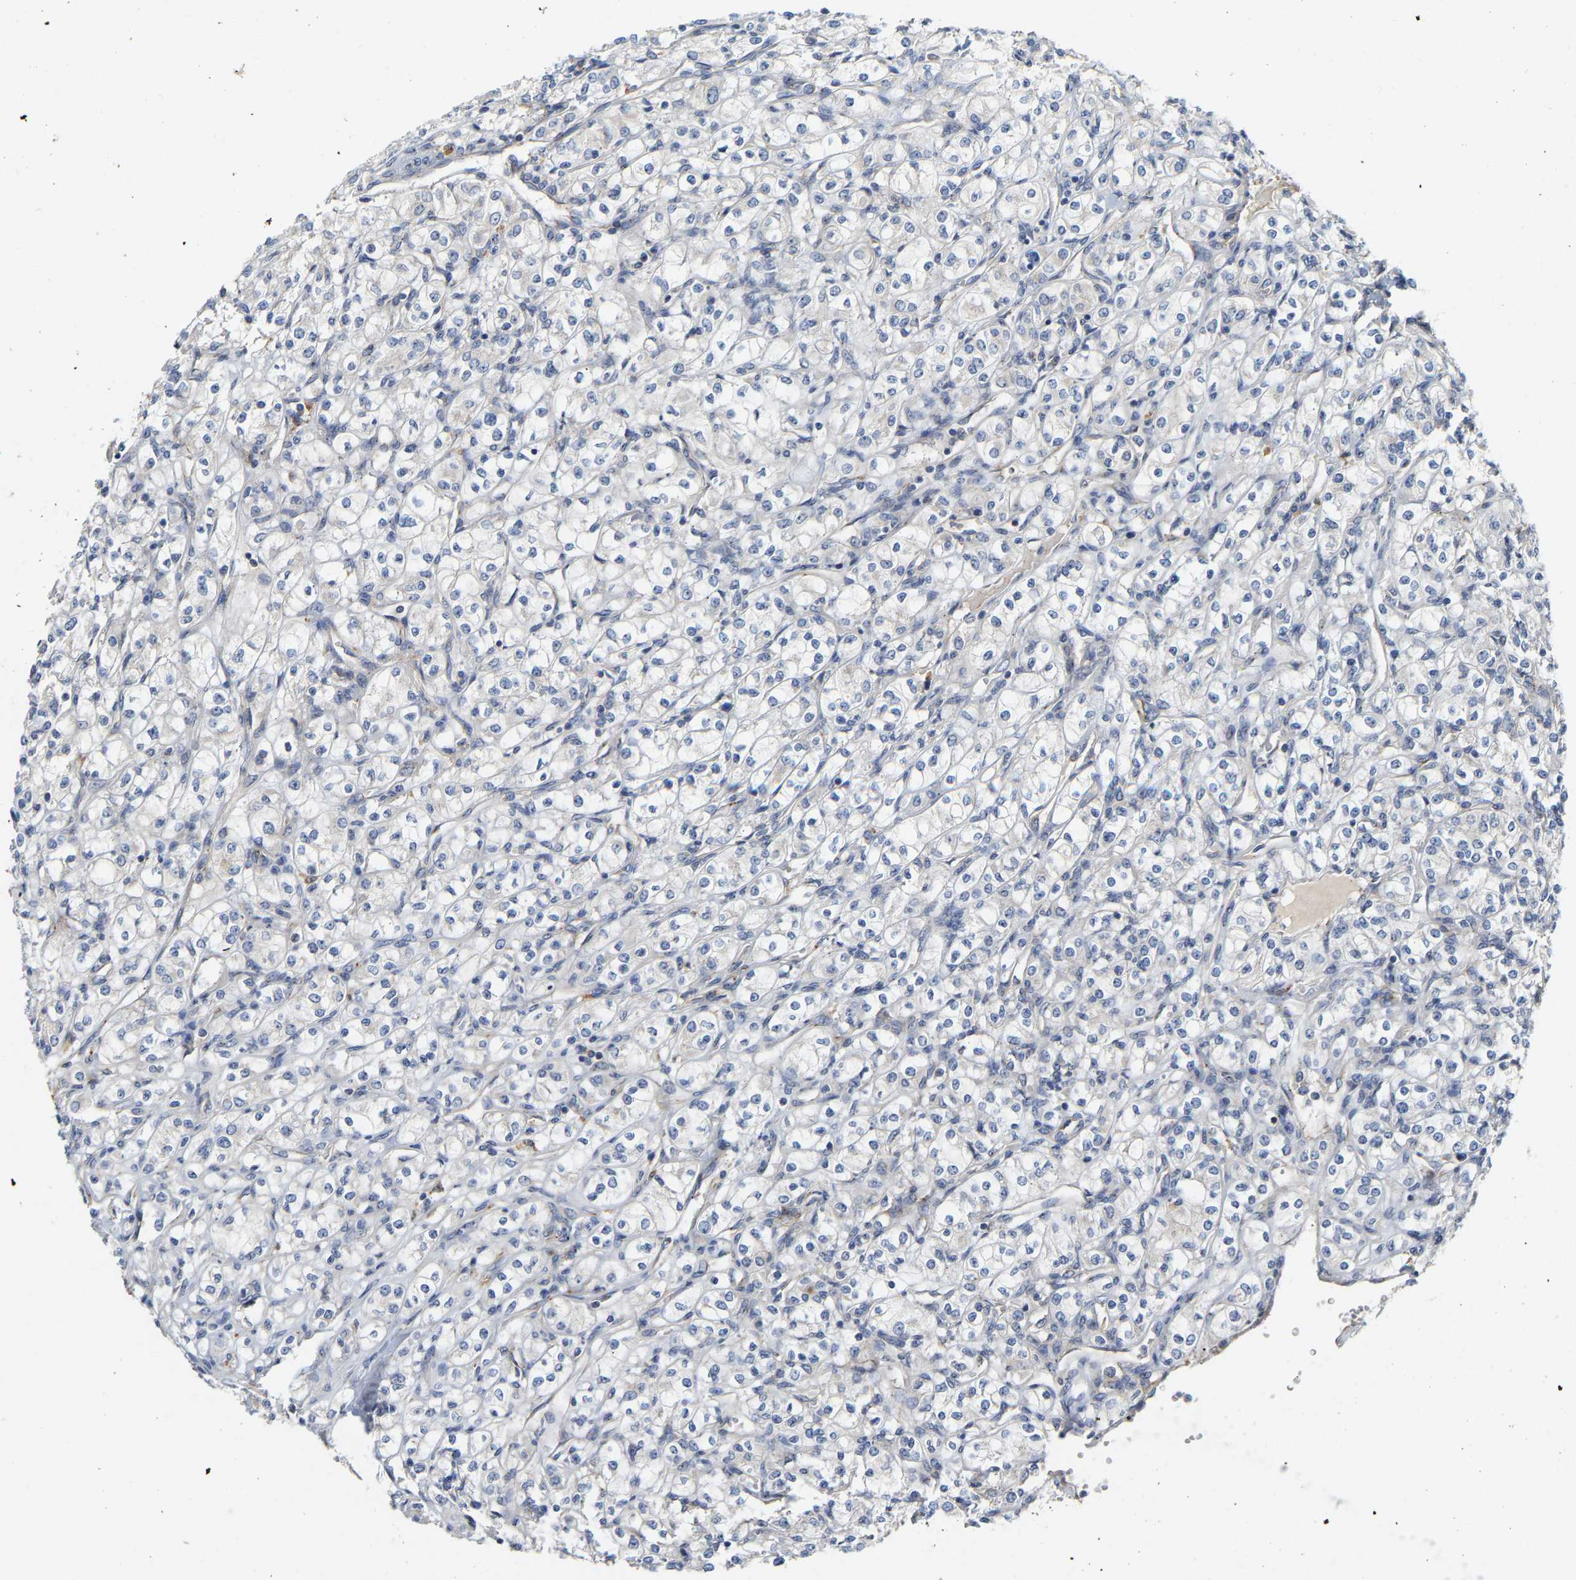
{"staining": {"intensity": "negative", "quantity": "none", "location": "none"}, "tissue": "renal cancer", "cell_type": "Tumor cells", "image_type": "cancer", "snomed": [{"axis": "morphology", "description": "Adenocarcinoma, NOS"}, {"axis": "topography", "description": "Kidney"}], "caption": "IHC micrograph of neoplastic tissue: human renal cancer stained with DAB displays no significant protein positivity in tumor cells.", "gene": "PCNT", "patient": {"sex": "male", "age": 77}}